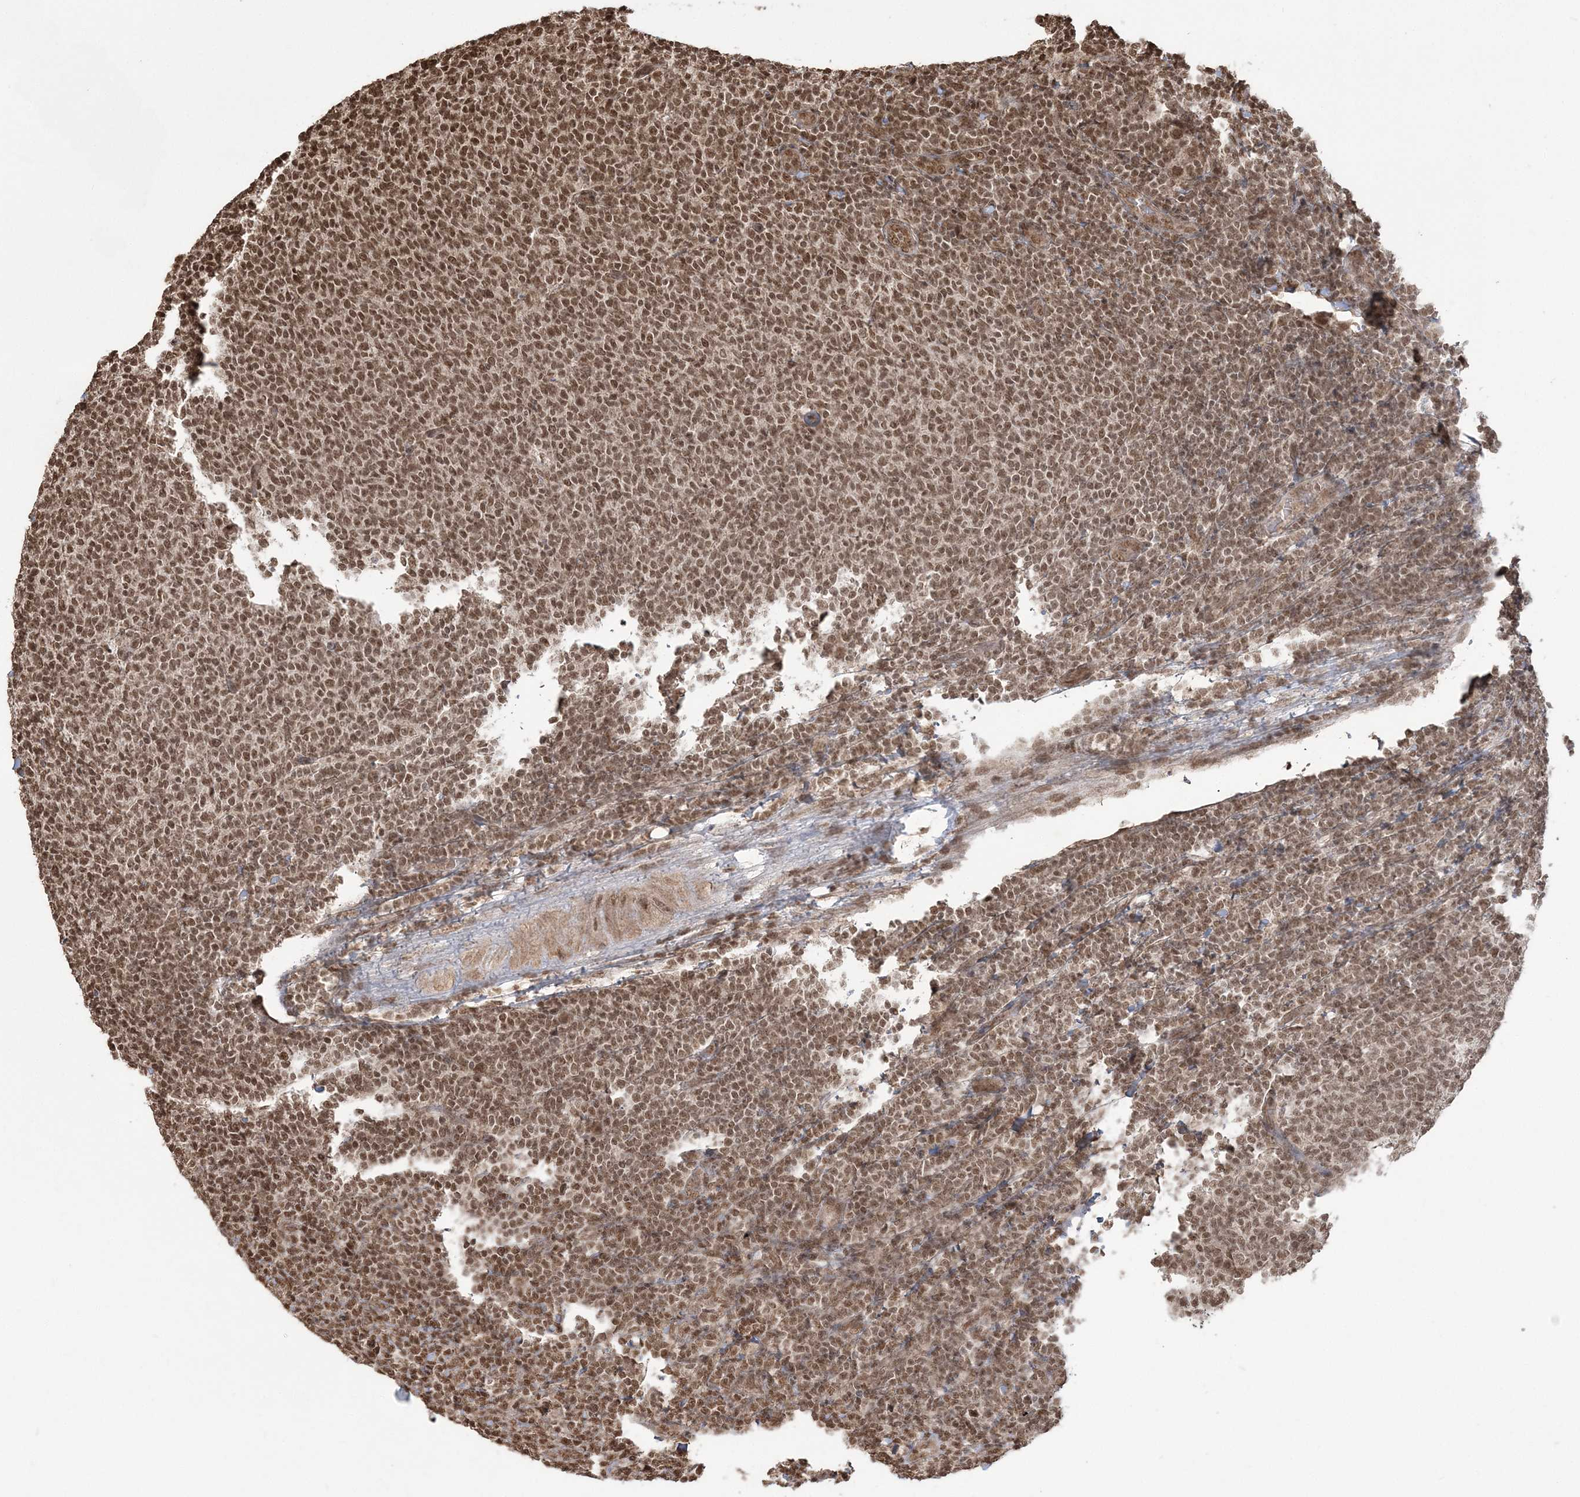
{"staining": {"intensity": "moderate", "quantity": ">75%", "location": "nuclear"}, "tissue": "lymphoma", "cell_type": "Tumor cells", "image_type": "cancer", "snomed": [{"axis": "morphology", "description": "Malignant lymphoma, non-Hodgkin's type, Low grade"}, {"axis": "topography", "description": "Lymph node"}], "caption": "Tumor cells exhibit medium levels of moderate nuclear positivity in approximately >75% of cells in lymphoma.", "gene": "ZNF839", "patient": {"sex": "male", "age": 66}}